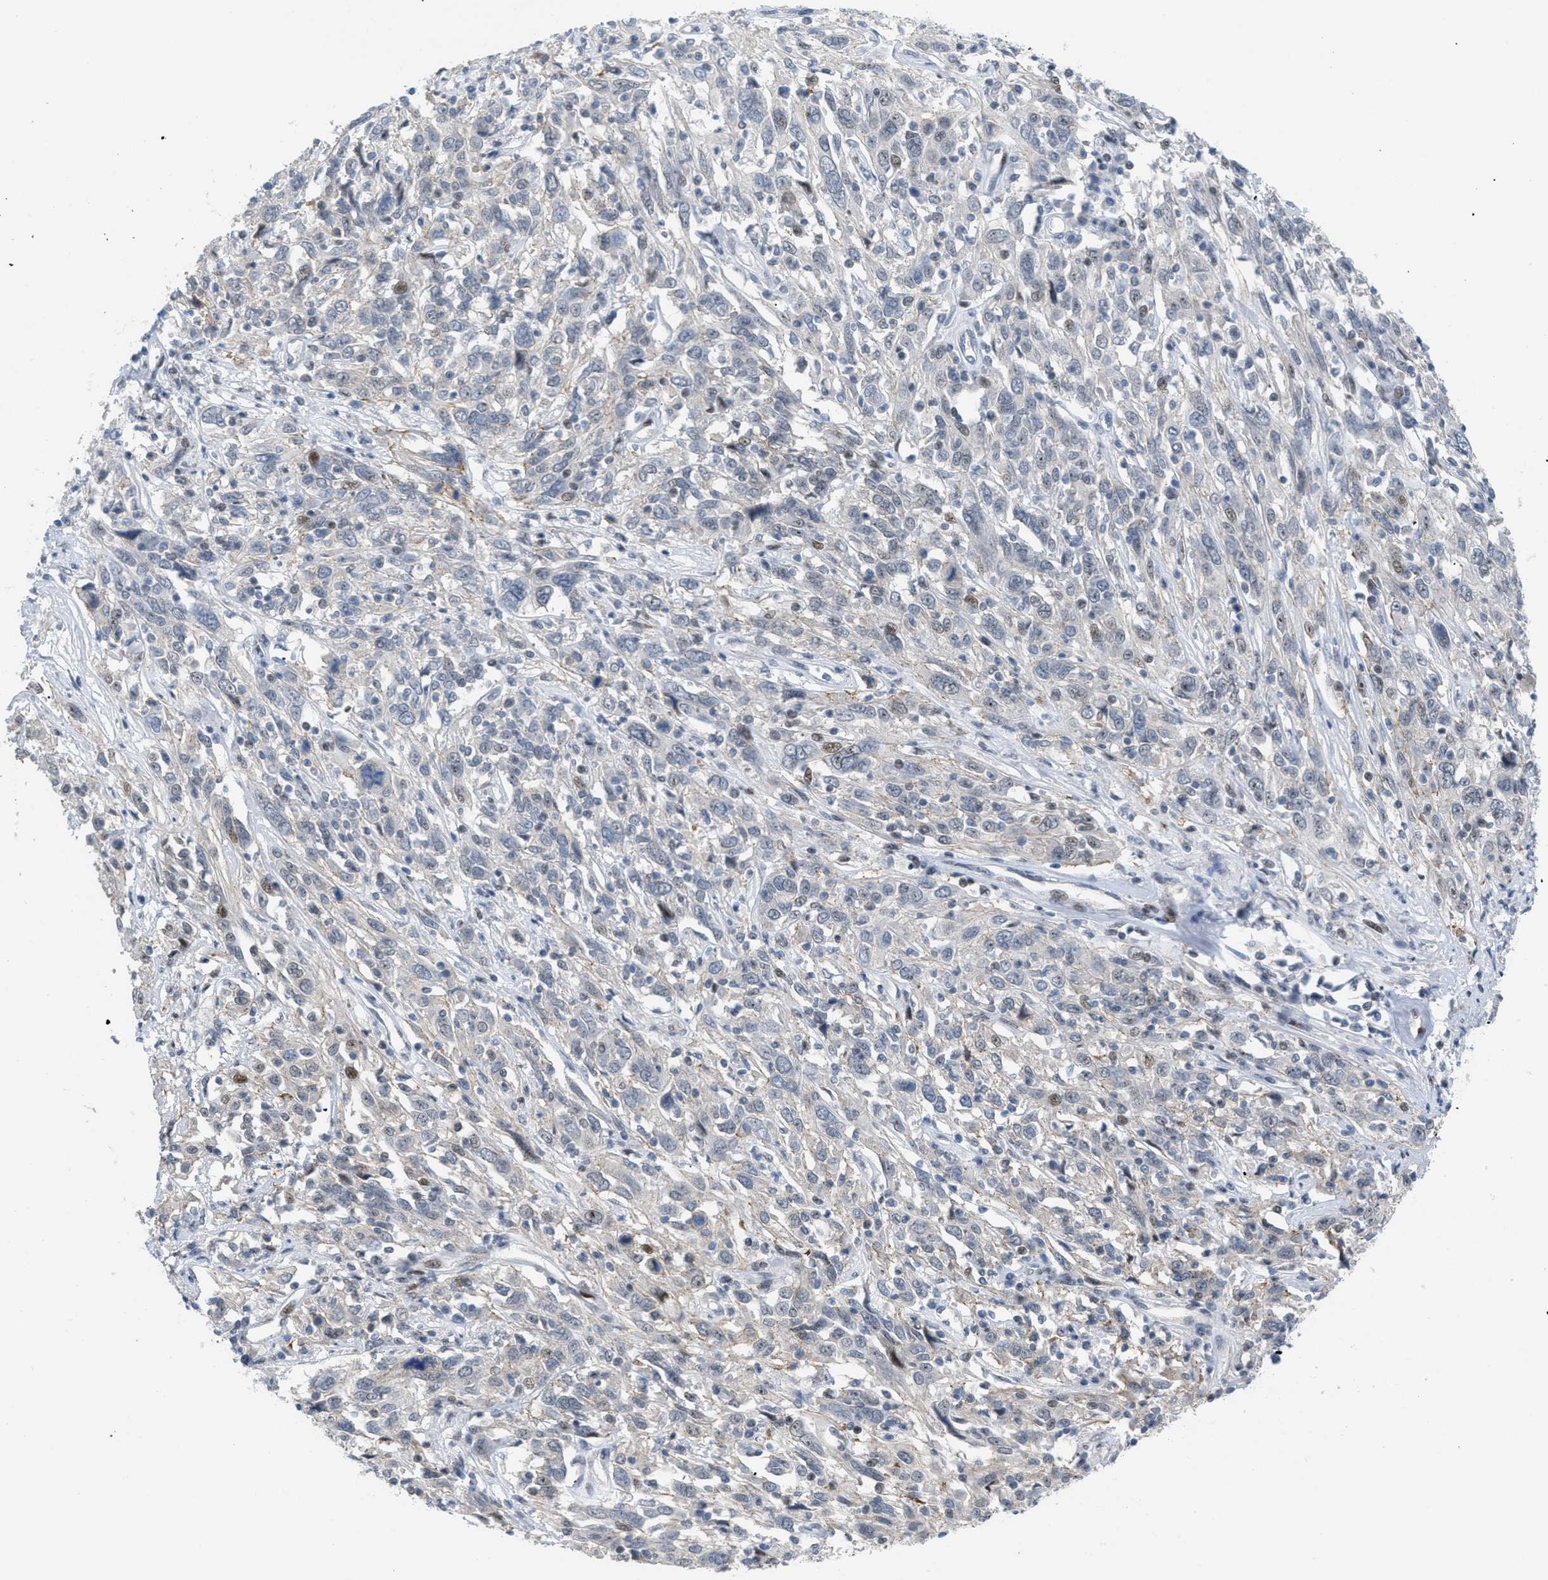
{"staining": {"intensity": "weak", "quantity": "<25%", "location": "nuclear"}, "tissue": "cervical cancer", "cell_type": "Tumor cells", "image_type": "cancer", "snomed": [{"axis": "morphology", "description": "Squamous cell carcinoma, NOS"}, {"axis": "topography", "description": "Cervix"}], "caption": "This is an IHC micrograph of human squamous cell carcinoma (cervical). There is no staining in tumor cells.", "gene": "MED1", "patient": {"sex": "female", "age": 46}}